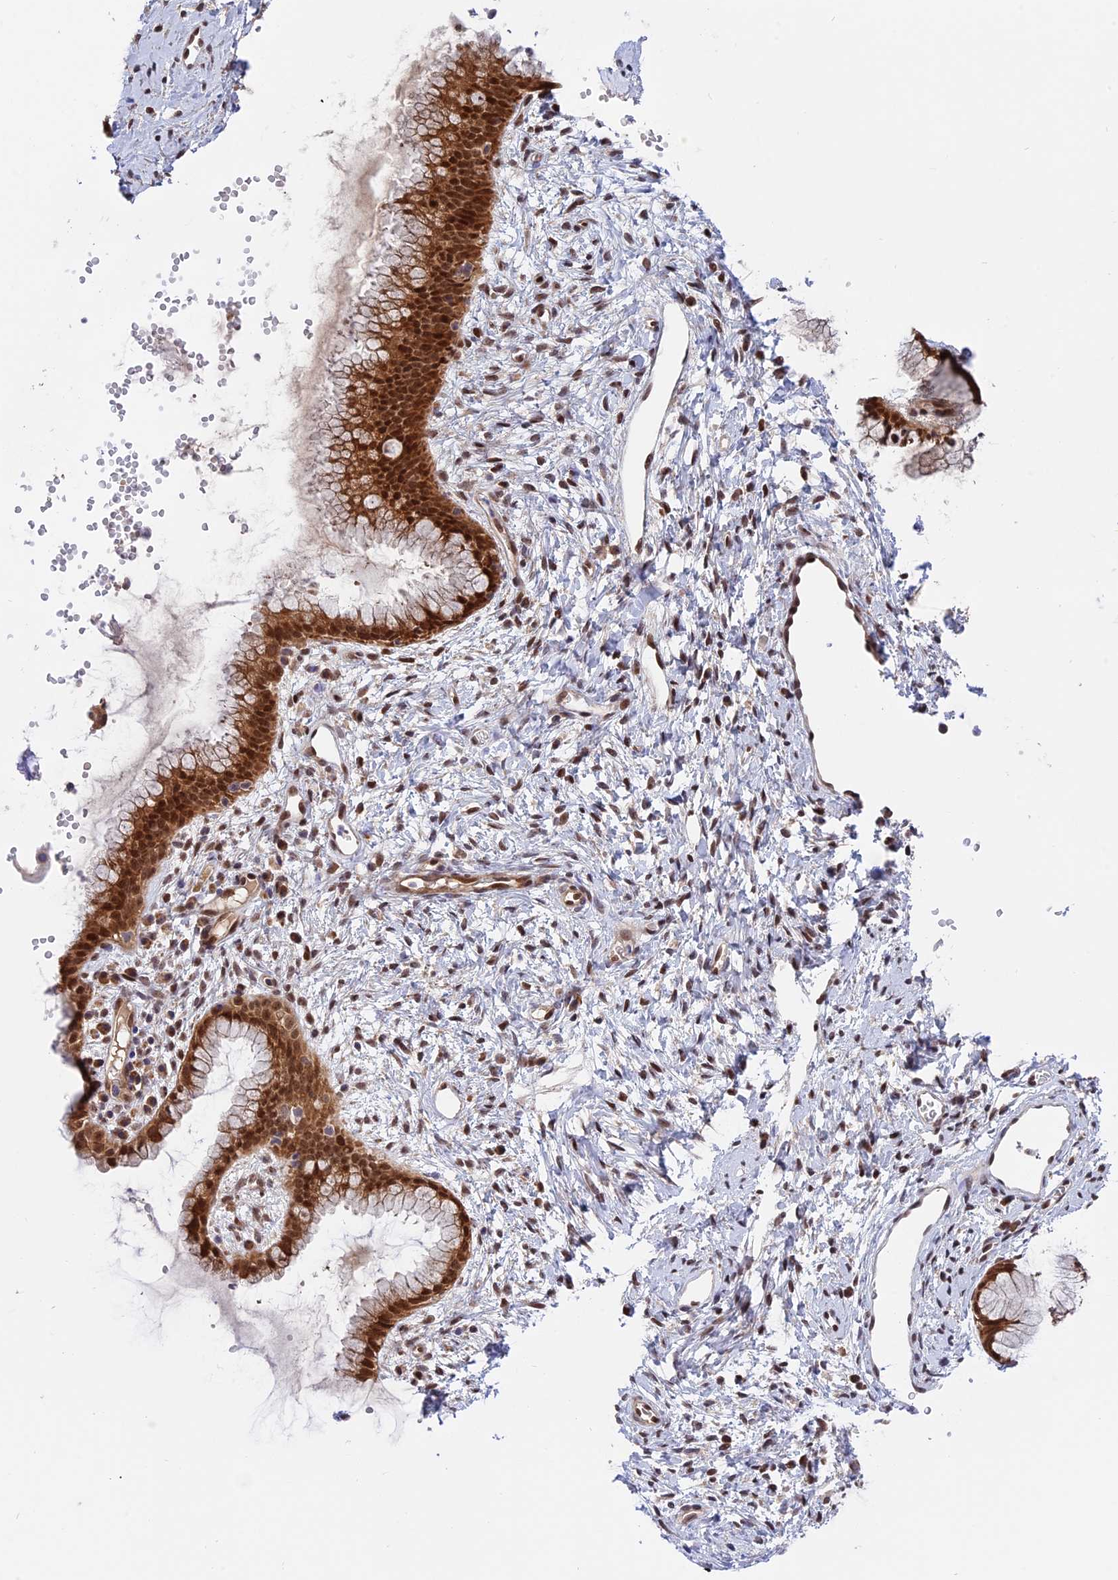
{"staining": {"intensity": "strong", "quantity": ">75%", "location": "cytoplasmic/membranous,nuclear"}, "tissue": "cervix", "cell_type": "Glandular cells", "image_type": "normal", "snomed": [{"axis": "morphology", "description": "Normal tissue, NOS"}, {"axis": "topography", "description": "Cervix"}], "caption": "The image shows immunohistochemical staining of normal cervix. There is strong cytoplasmic/membranous,nuclear staining is appreciated in about >75% of glandular cells. The protein is shown in brown color, while the nuclei are stained blue.", "gene": "ZNF428", "patient": {"sex": "female", "age": 42}}